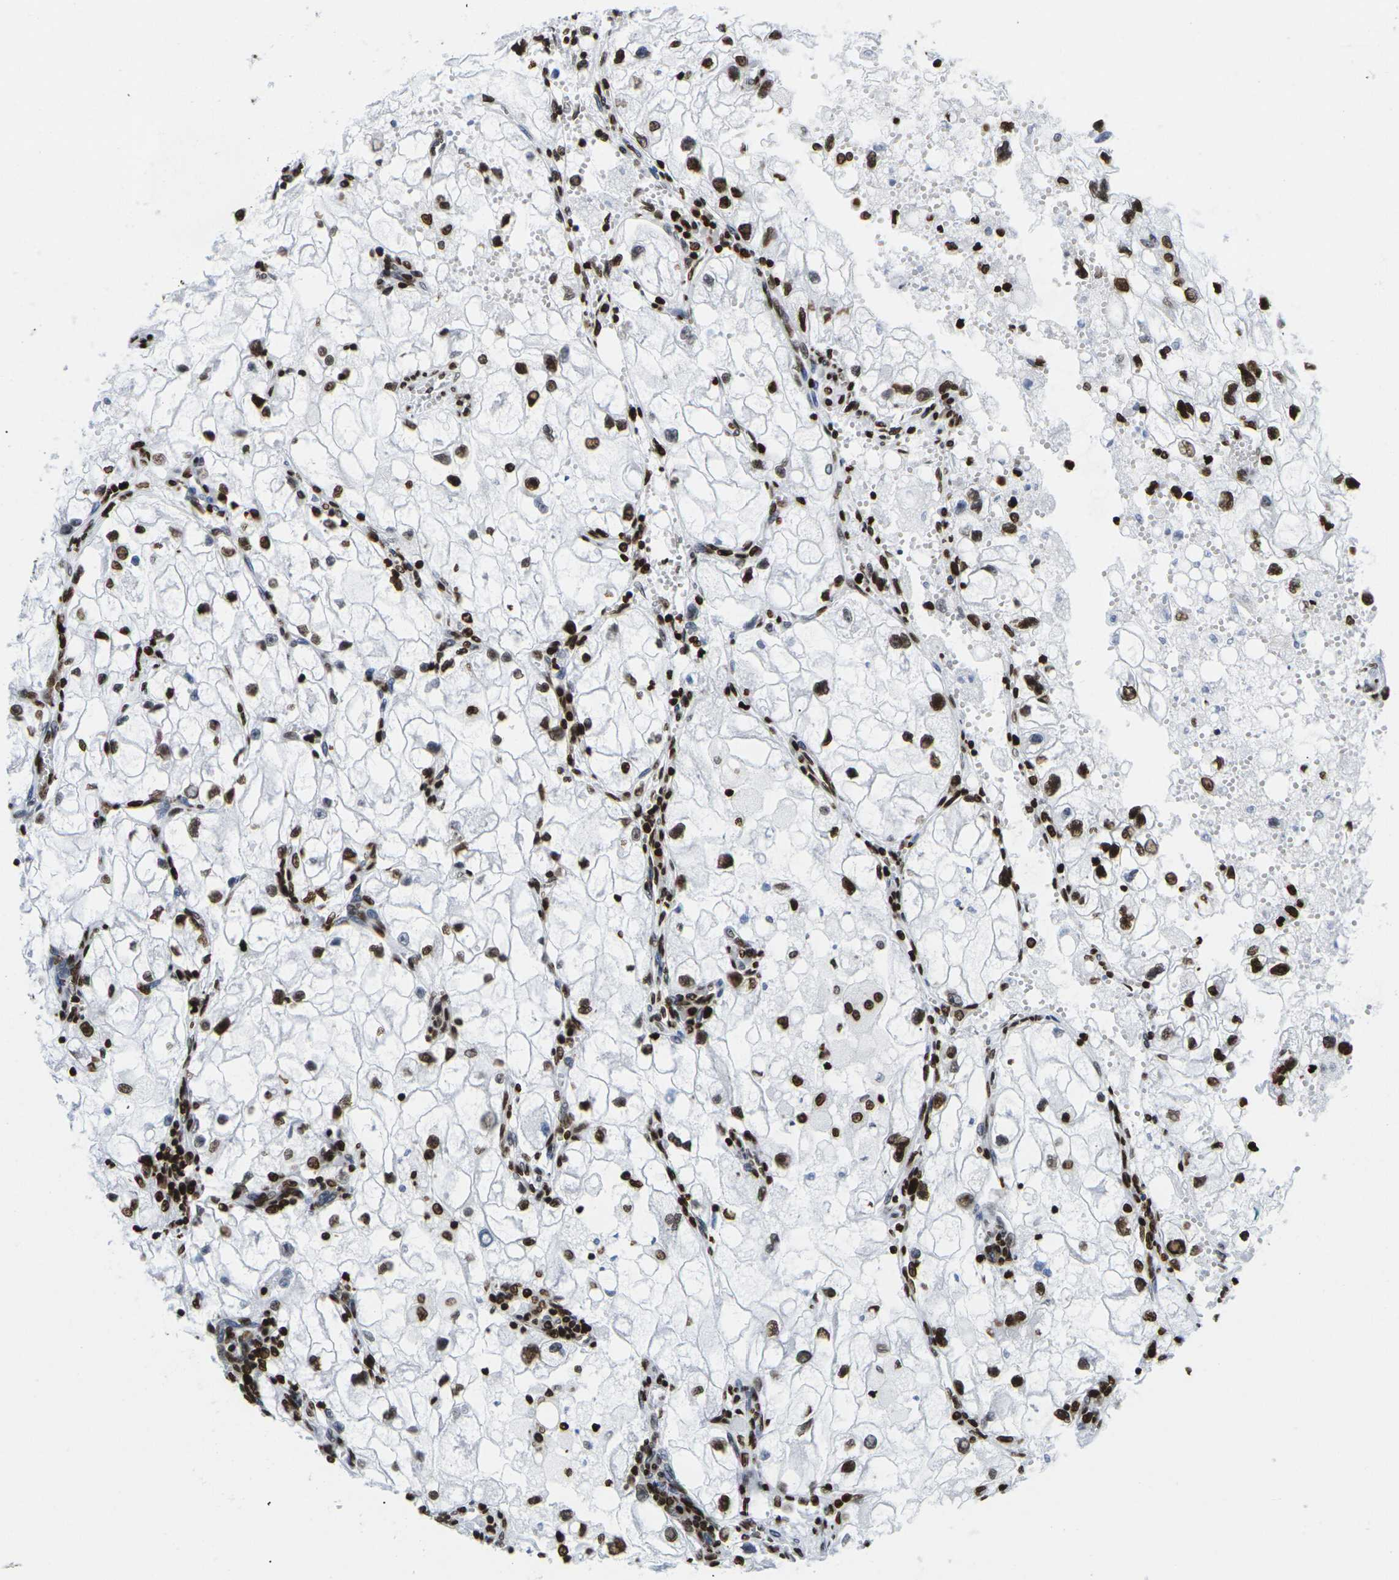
{"staining": {"intensity": "strong", "quantity": ">75%", "location": "nuclear"}, "tissue": "renal cancer", "cell_type": "Tumor cells", "image_type": "cancer", "snomed": [{"axis": "morphology", "description": "Adenocarcinoma, NOS"}, {"axis": "topography", "description": "Kidney"}], "caption": "This micrograph demonstrates immunohistochemistry staining of renal cancer, with high strong nuclear expression in approximately >75% of tumor cells.", "gene": "H2AC21", "patient": {"sex": "female", "age": 70}}